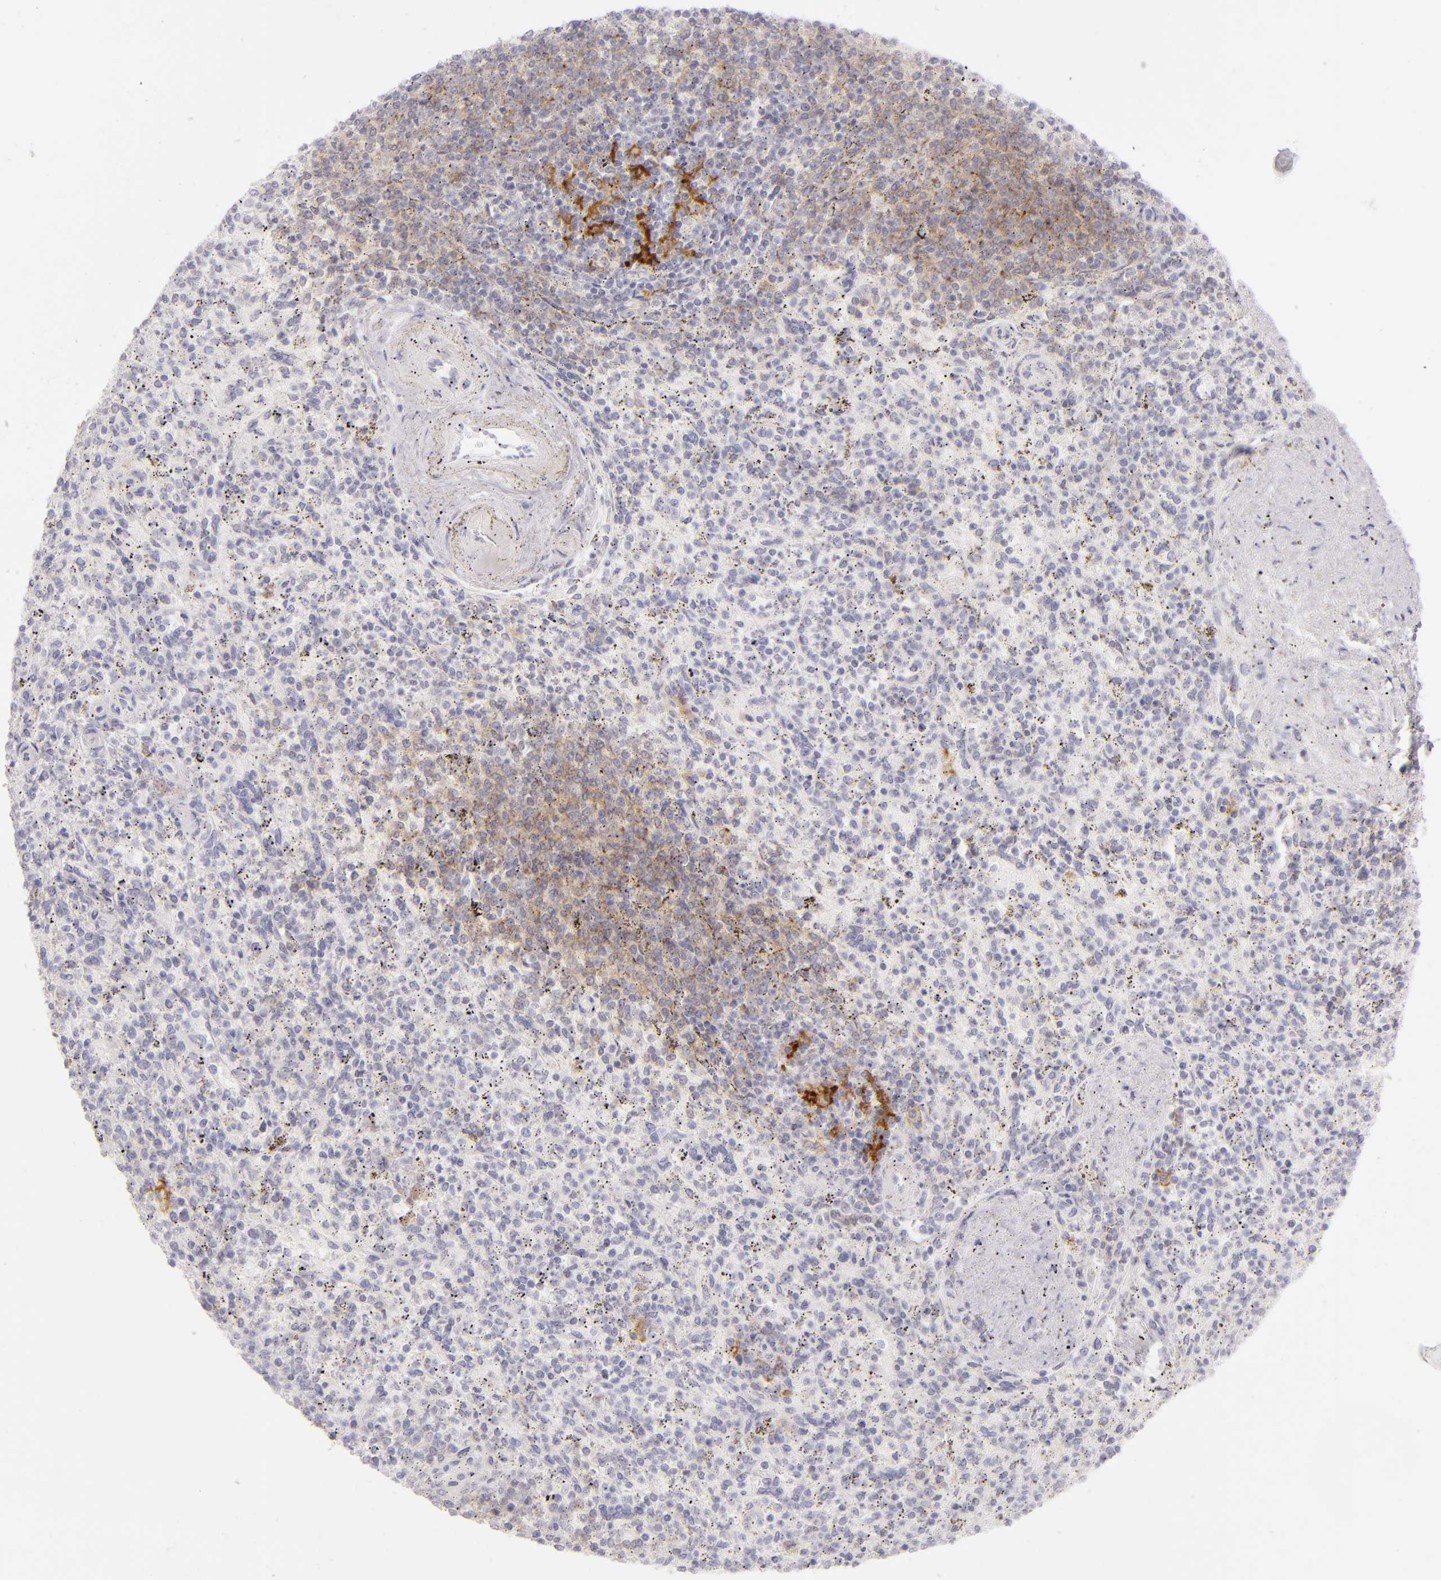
{"staining": {"intensity": "negative", "quantity": "none", "location": "none"}, "tissue": "spleen", "cell_type": "Cells in red pulp", "image_type": "normal", "snomed": [{"axis": "morphology", "description": "Normal tissue, NOS"}, {"axis": "topography", "description": "Spleen"}], "caption": "A high-resolution photomicrograph shows immunohistochemistry staining of unremarkable spleen, which exhibits no significant positivity in cells in red pulp.", "gene": "CD40", "patient": {"sex": "male", "age": 72}}